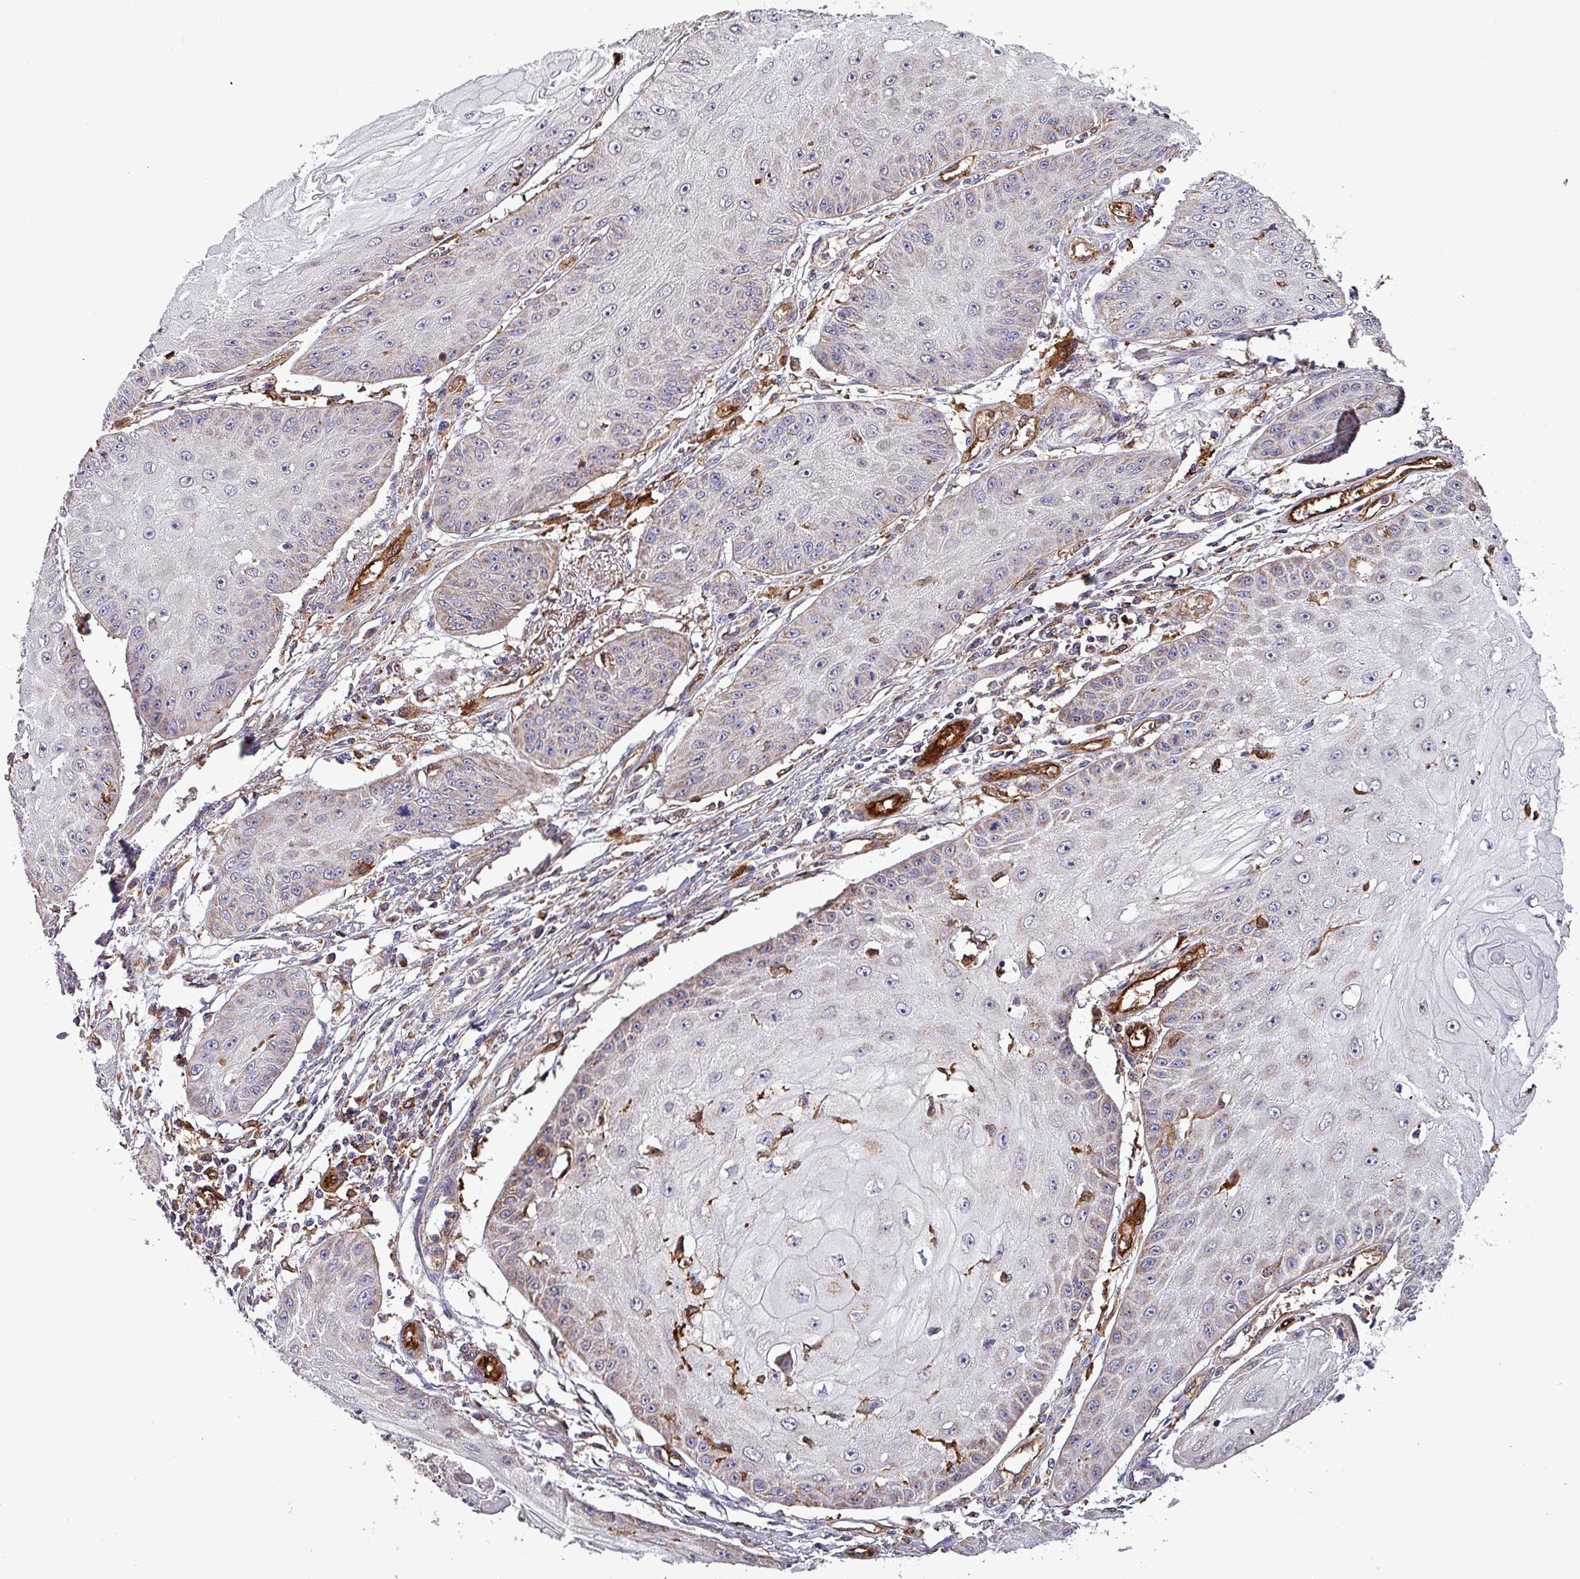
{"staining": {"intensity": "negative", "quantity": "none", "location": "none"}, "tissue": "skin cancer", "cell_type": "Tumor cells", "image_type": "cancer", "snomed": [{"axis": "morphology", "description": "Squamous cell carcinoma, NOS"}, {"axis": "topography", "description": "Skin"}], "caption": "A photomicrograph of human skin cancer (squamous cell carcinoma) is negative for staining in tumor cells. (IHC, brightfield microscopy, high magnification).", "gene": "SCIN", "patient": {"sex": "male", "age": 70}}